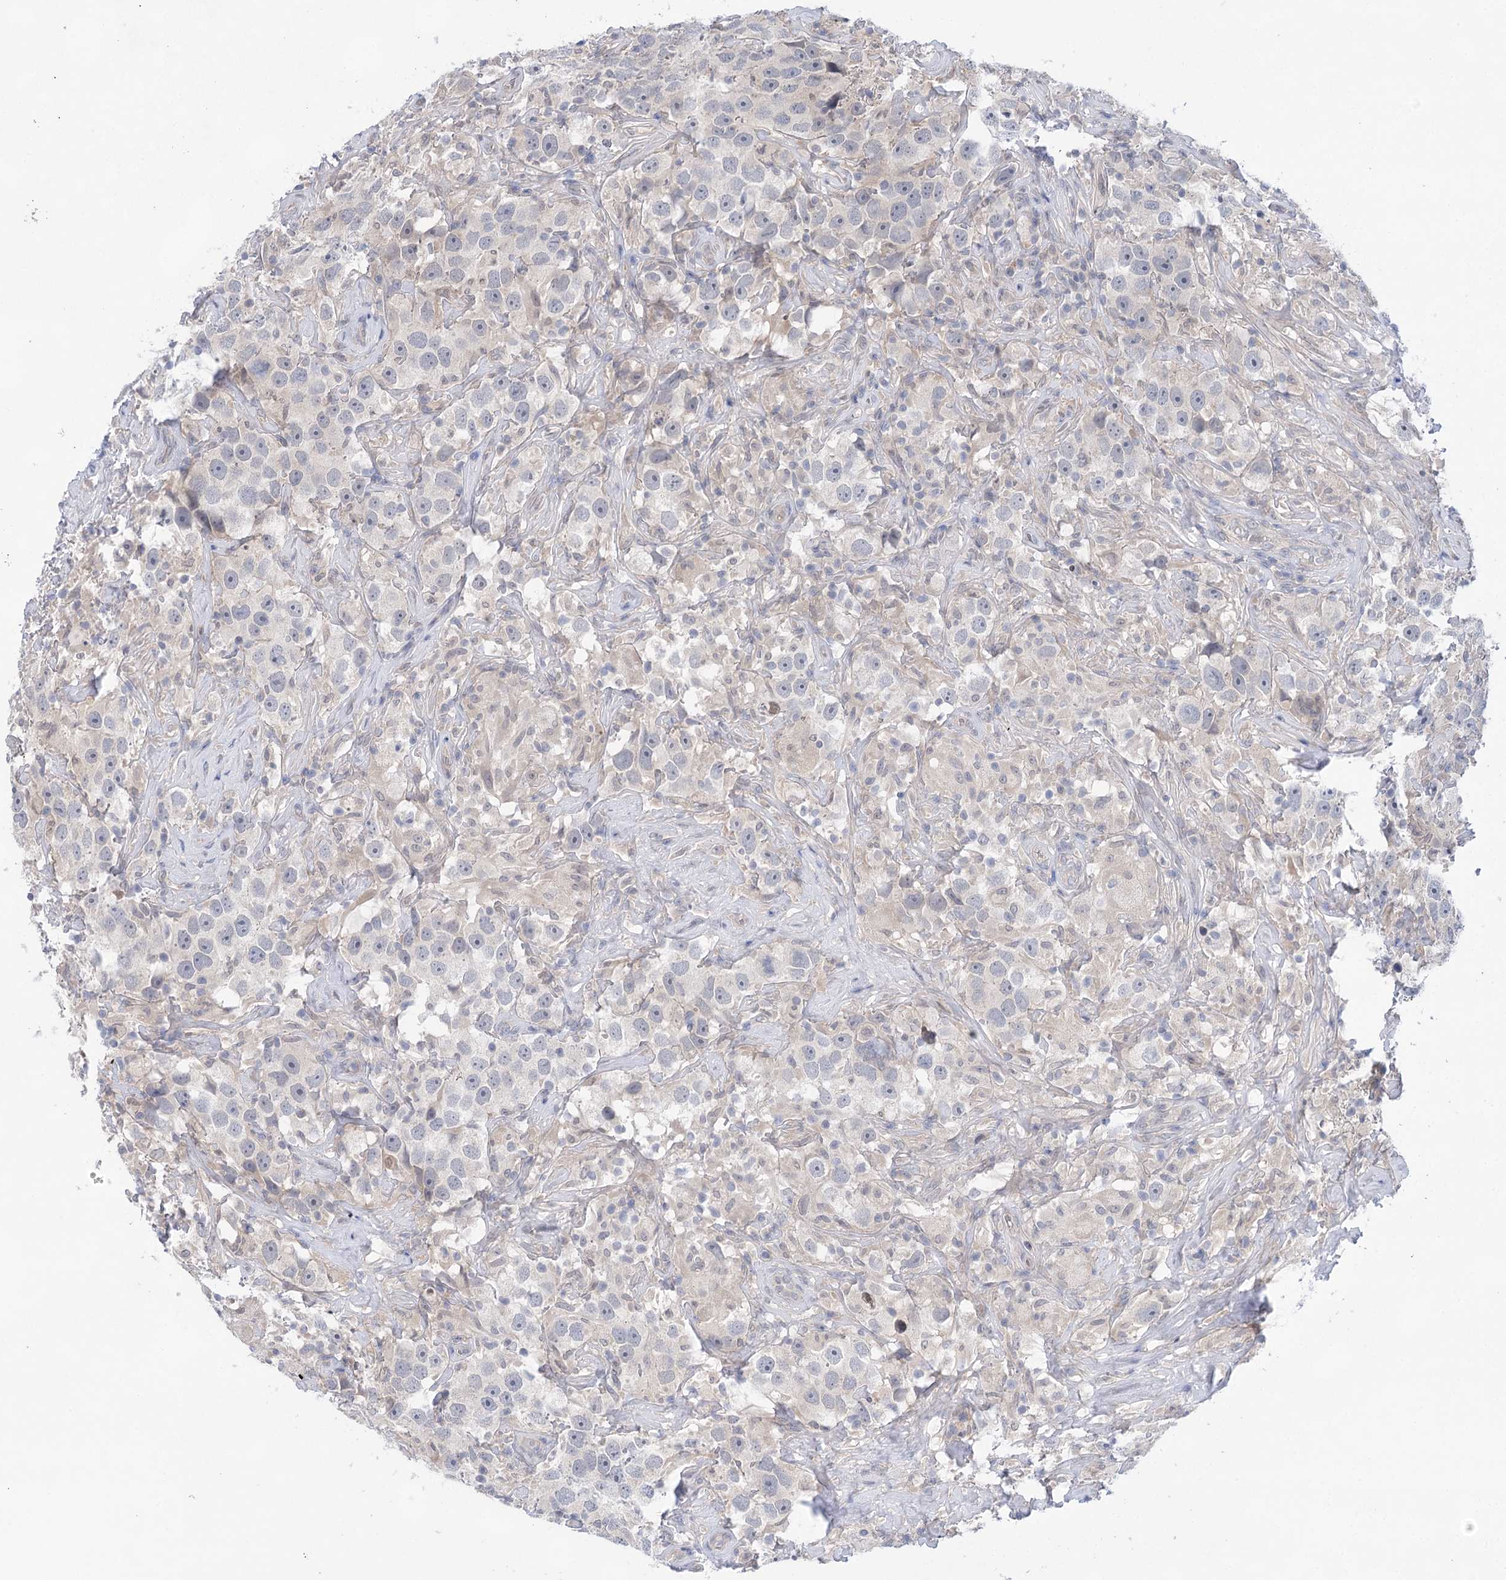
{"staining": {"intensity": "negative", "quantity": "none", "location": "none"}, "tissue": "testis cancer", "cell_type": "Tumor cells", "image_type": "cancer", "snomed": [{"axis": "morphology", "description": "Seminoma, NOS"}, {"axis": "topography", "description": "Testis"}], "caption": "Tumor cells show no significant protein positivity in testis cancer. (DAB IHC visualized using brightfield microscopy, high magnification).", "gene": "LALBA", "patient": {"sex": "male", "age": 49}}